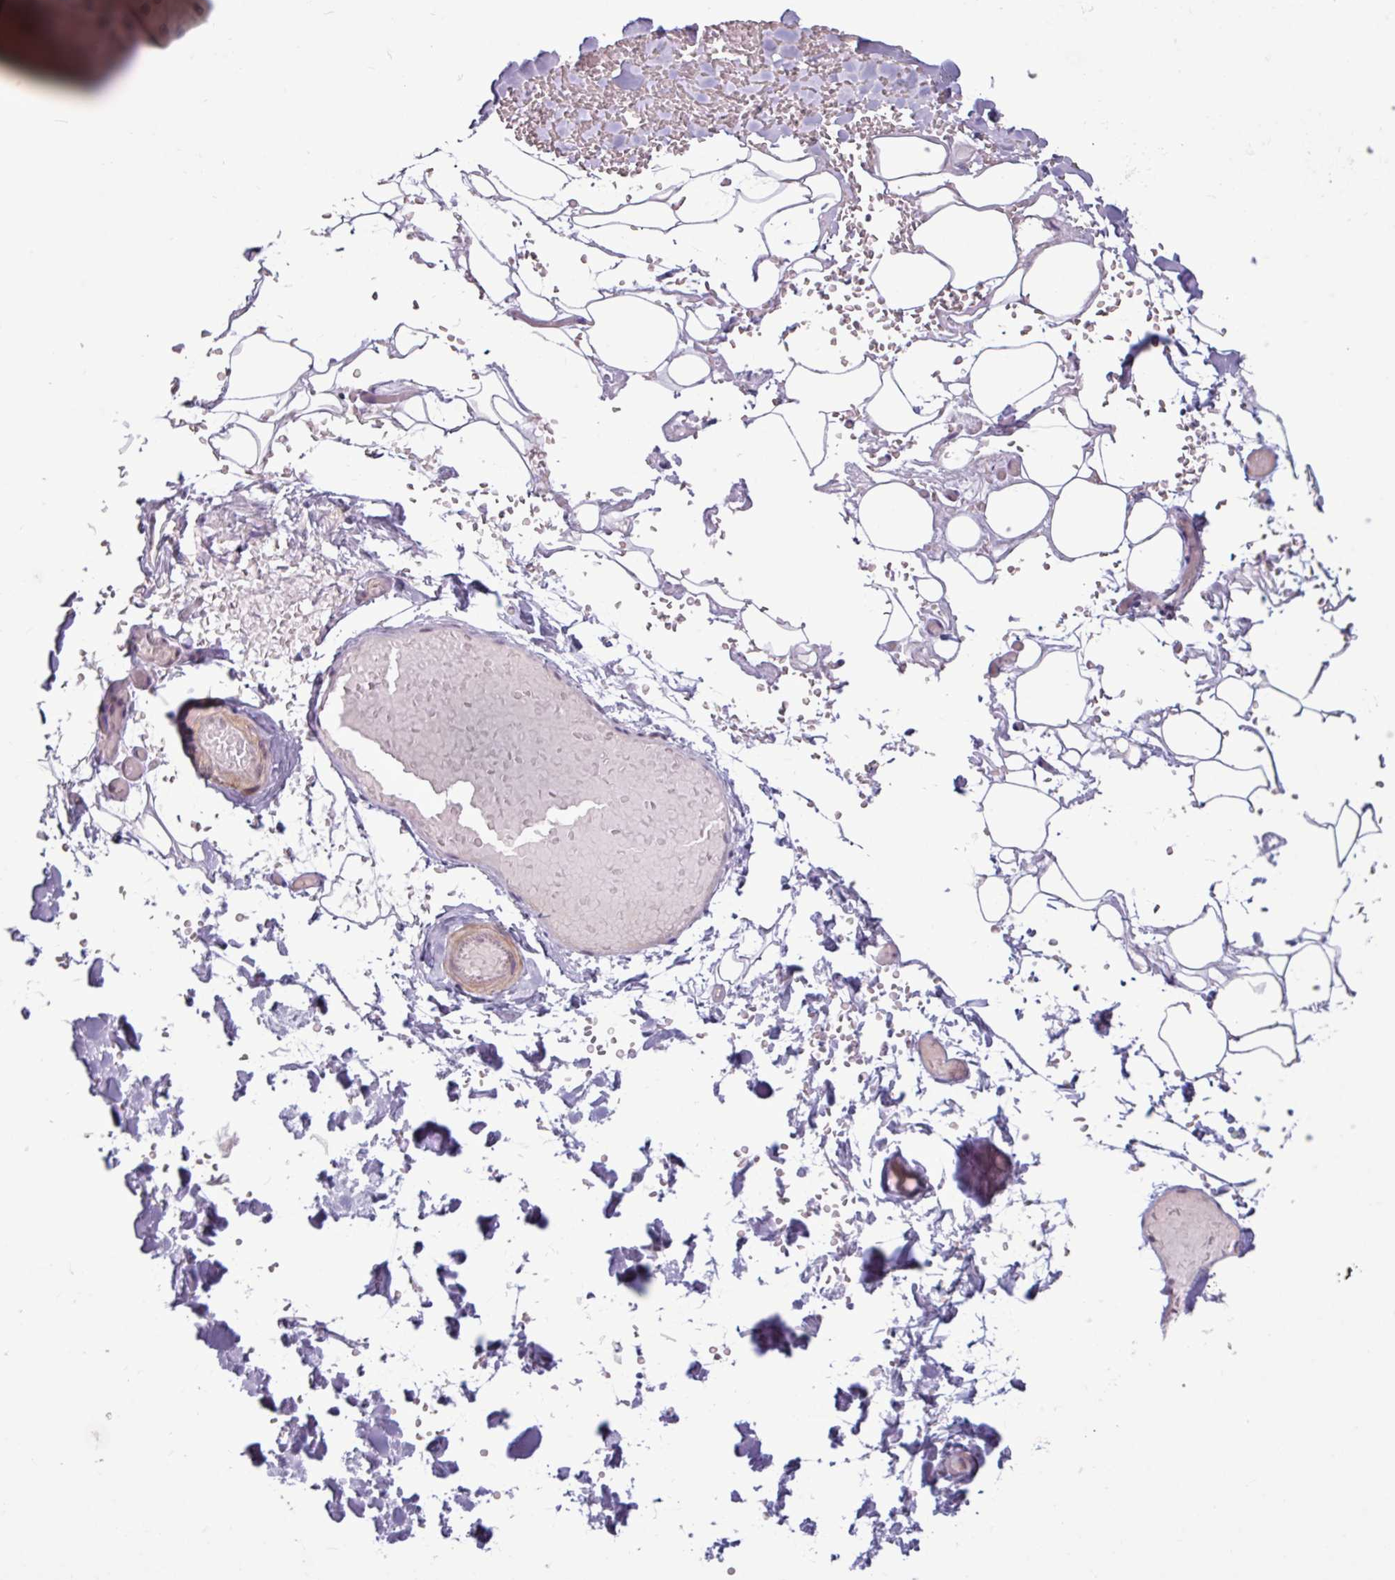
{"staining": {"intensity": "negative", "quantity": "none", "location": "none"}, "tissue": "adipose tissue", "cell_type": "Adipocytes", "image_type": "normal", "snomed": [{"axis": "morphology", "description": "Normal tissue, NOS"}, {"axis": "topography", "description": "Salivary gland"}, {"axis": "topography", "description": "Peripheral nerve tissue"}], "caption": "Immunohistochemistry (IHC) micrograph of normal adipose tissue: adipose tissue stained with DAB shows no significant protein positivity in adipocytes. (Stains: DAB immunohistochemistry (IHC) with hematoxylin counter stain, Microscopy: brightfield microscopy at high magnification).", "gene": "NOTCH2", "patient": {"sex": "male", "age": 38}}